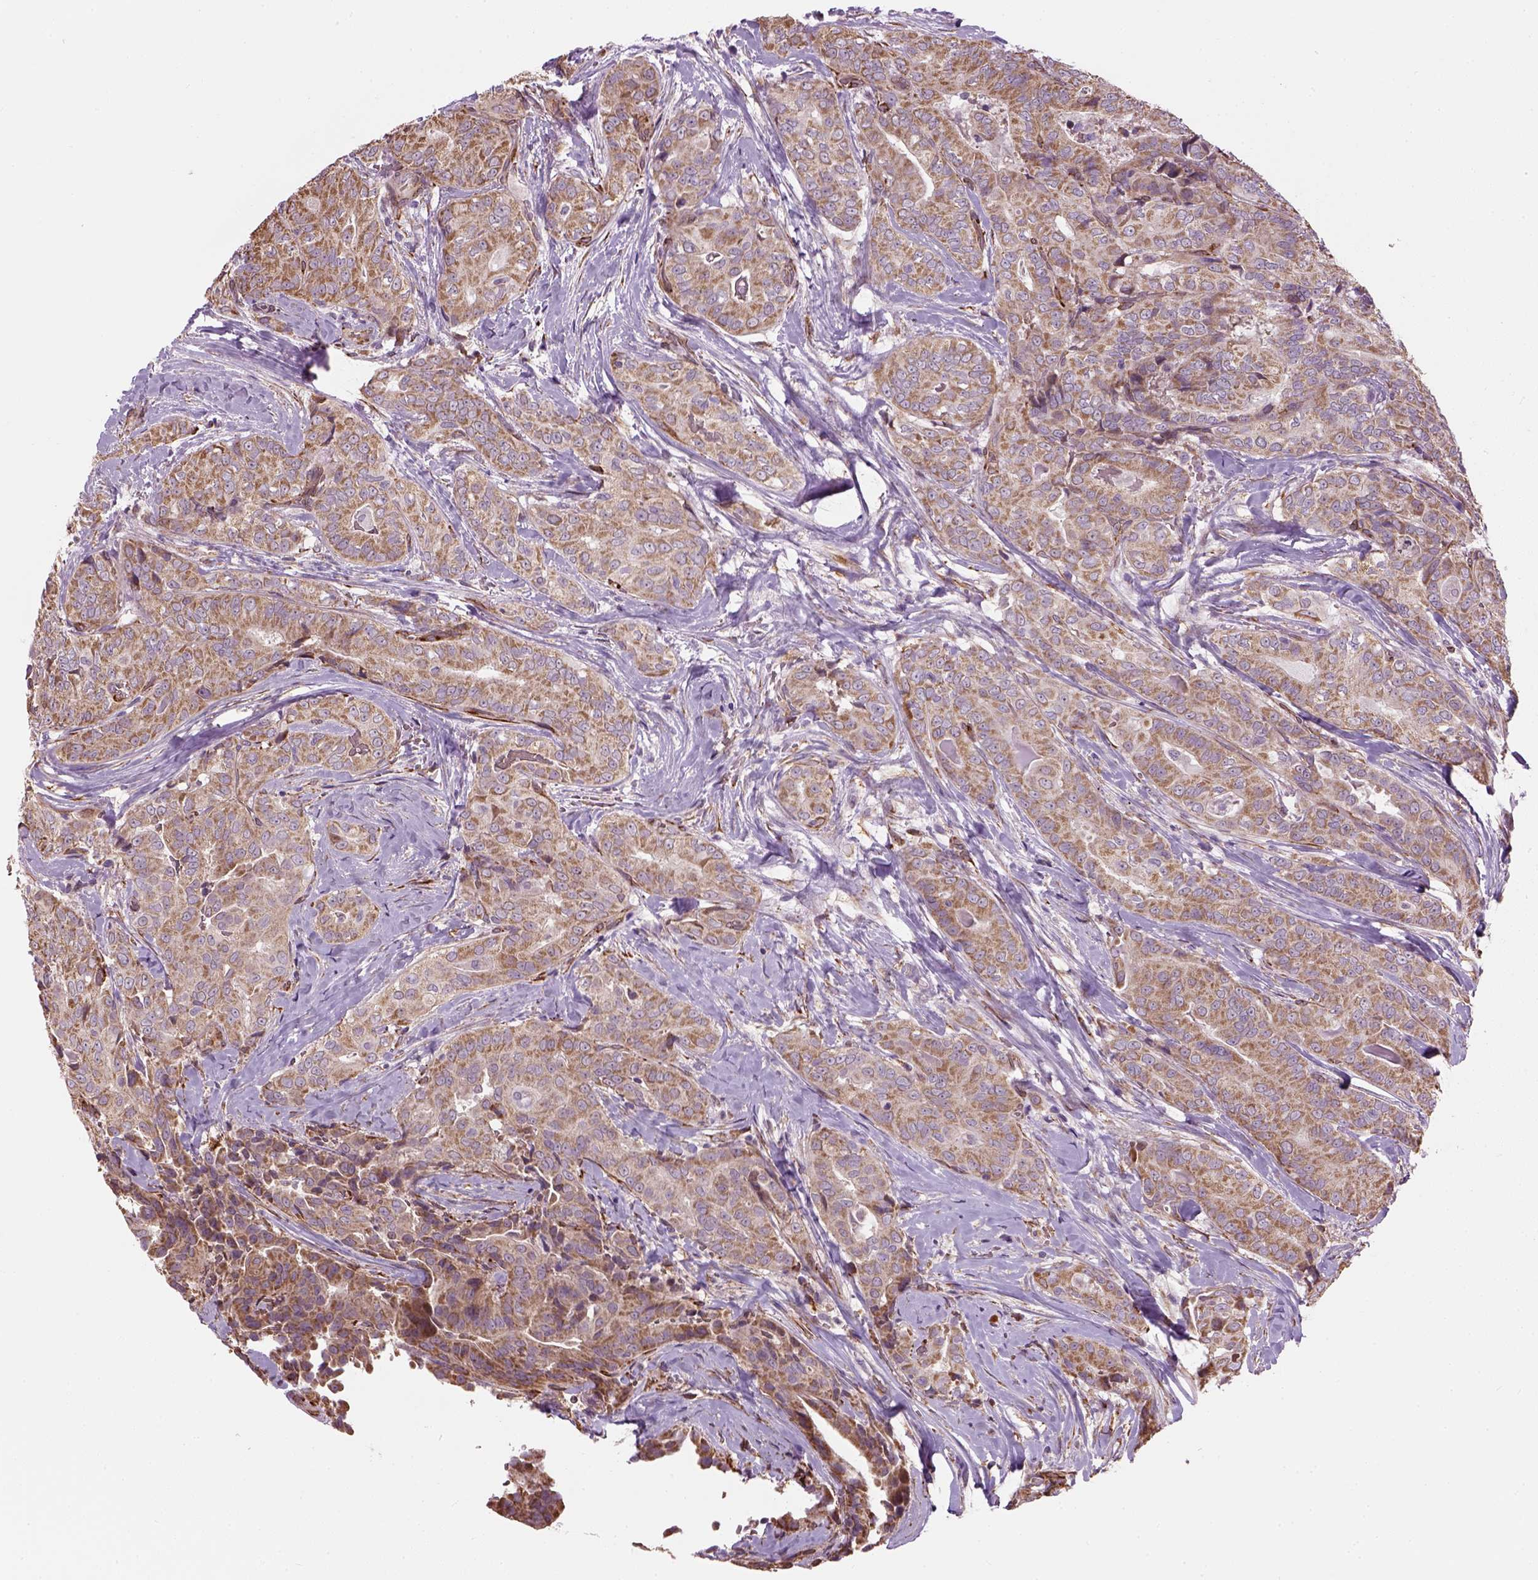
{"staining": {"intensity": "moderate", "quantity": ">75%", "location": "cytoplasmic/membranous"}, "tissue": "thyroid cancer", "cell_type": "Tumor cells", "image_type": "cancer", "snomed": [{"axis": "morphology", "description": "Papillary adenocarcinoma, NOS"}, {"axis": "topography", "description": "Thyroid gland"}], "caption": "Immunohistochemical staining of human papillary adenocarcinoma (thyroid) shows medium levels of moderate cytoplasmic/membranous expression in approximately >75% of tumor cells.", "gene": "XK", "patient": {"sex": "male", "age": 61}}